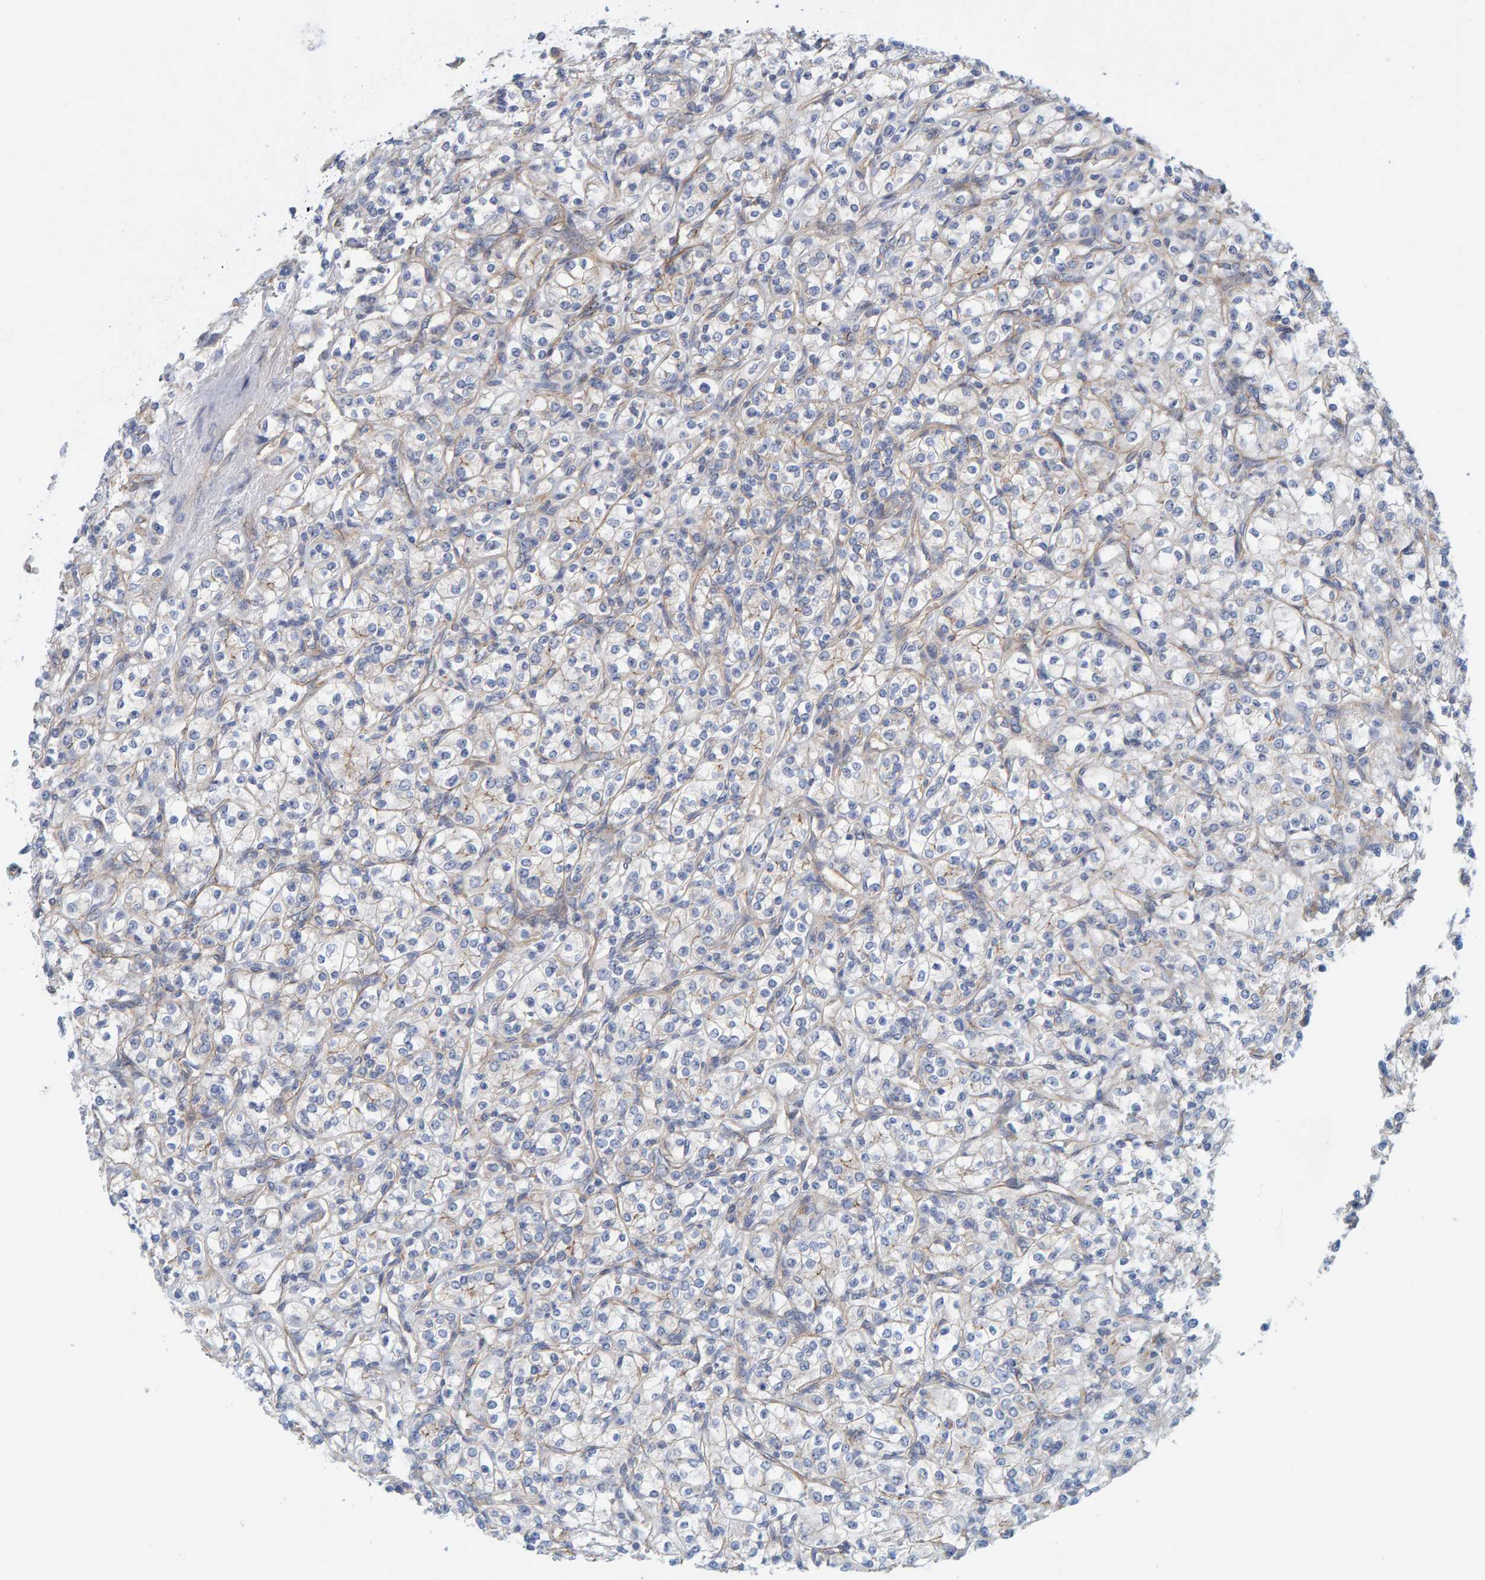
{"staining": {"intensity": "negative", "quantity": "none", "location": "none"}, "tissue": "renal cancer", "cell_type": "Tumor cells", "image_type": "cancer", "snomed": [{"axis": "morphology", "description": "Adenocarcinoma, NOS"}, {"axis": "topography", "description": "Kidney"}], "caption": "Renal cancer (adenocarcinoma) was stained to show a protein in brown. There is no significant positivity in tumor cells. The staining was performed using DAB (3,3'-diaminobenzidine) to visualize the protein expression in brown, while the nuclei were stained in blue with hematoxylin (Magnification: 20x).", "gene": "KRBA2", "patient": {"sex": "male", "age": 77}}